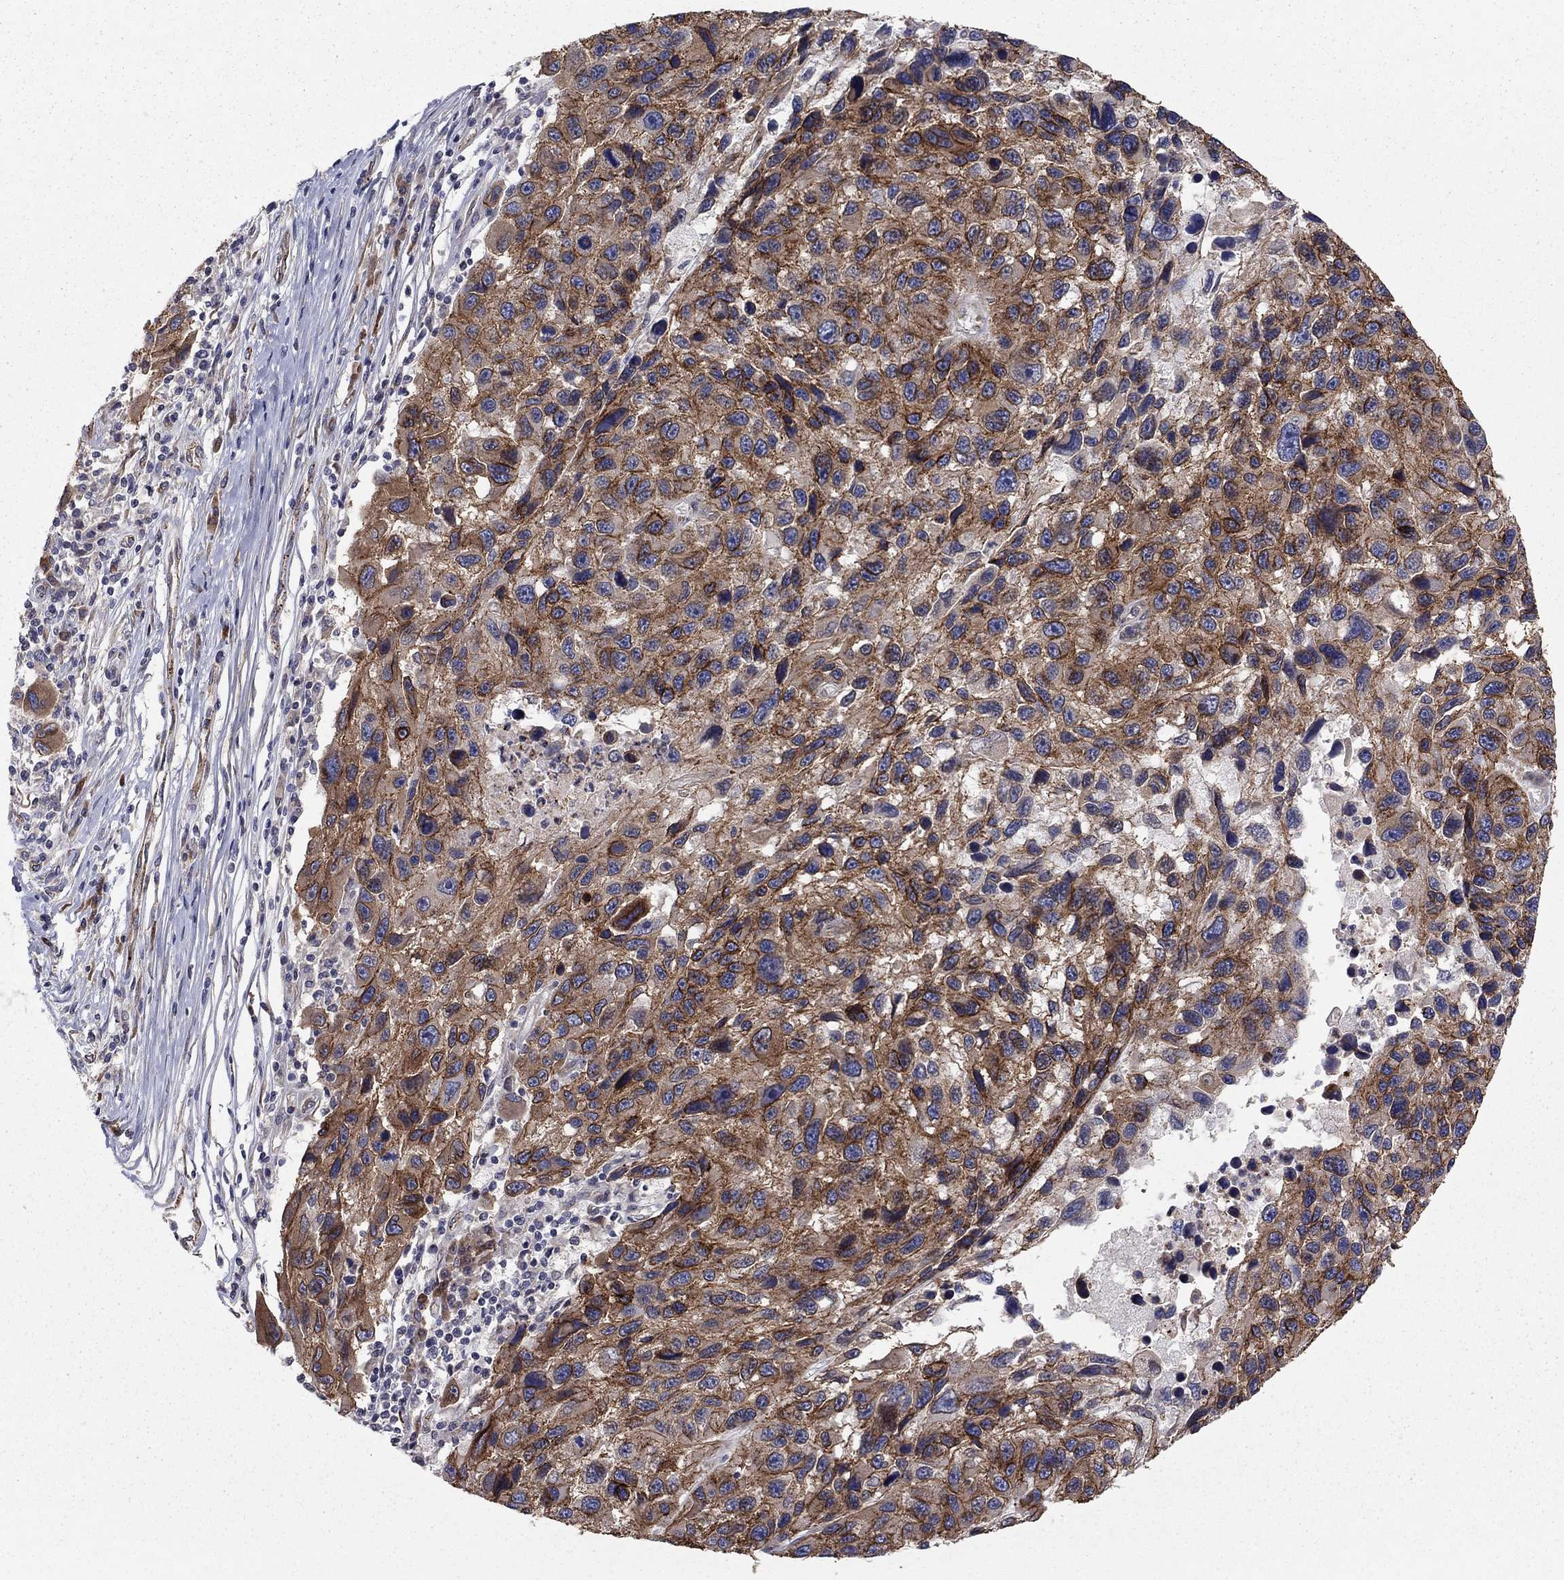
{"staining": {"intensity": "strong", "quantity": ">75%", "location": "cytoplasmic/membranous"}, "tissue": "melanoma", "cell_type": "Tumor cells", "image_type": "cancer", "snomed": [{"axis": "morphology", "description": "Malignant melanoma, NOS"}, {"axis": "topography", "description": "Skin"}], "caption": "IHC micrograph of human melanoma stained for a protein (brown), which demonstrates high levels of strong cytoplasmic/membranous expression in about >75% of tumor cells.", "gene": "YIF1A", "patient": {"sex": "male", "age": 53}}